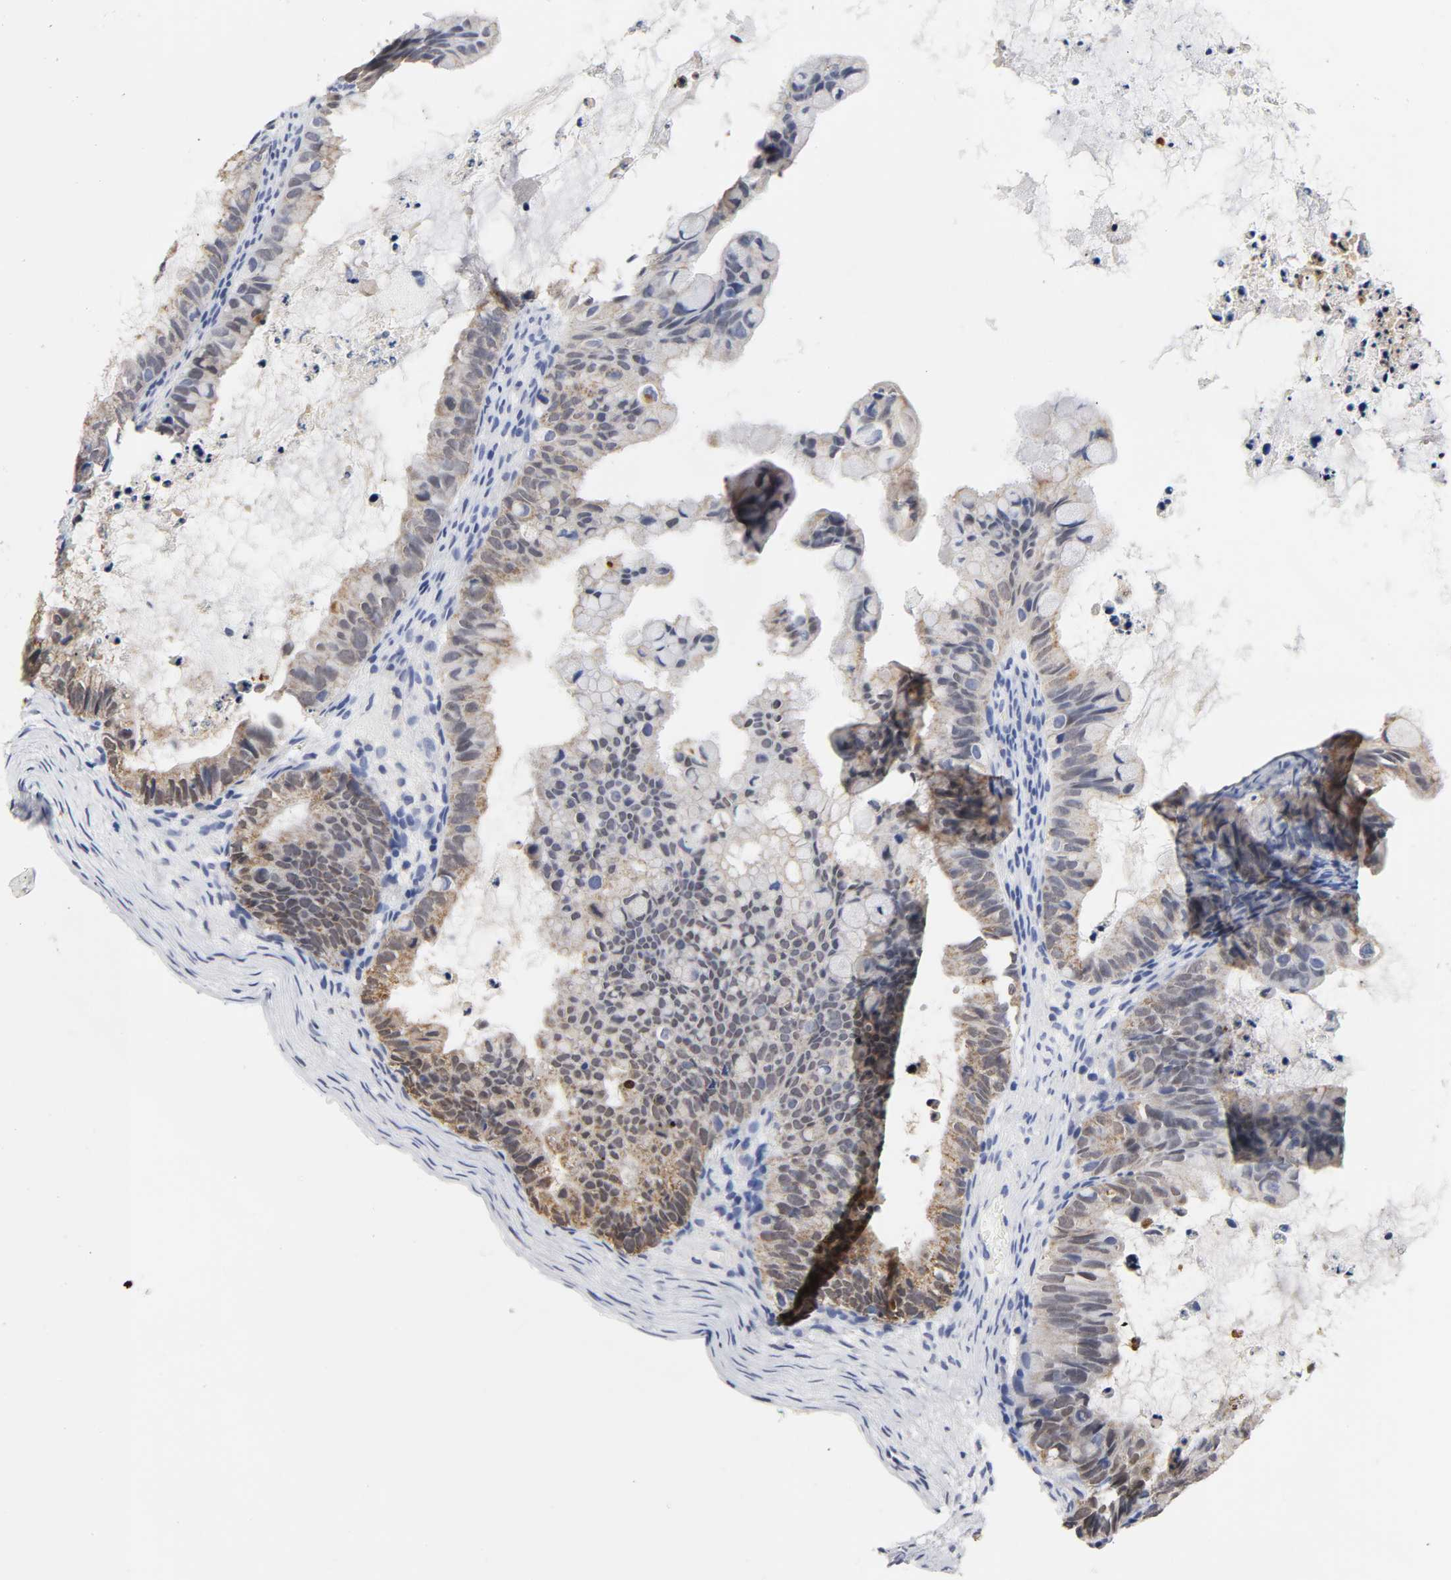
{"staining": {"intensity": "moderate", "quantity": ">75%", "location": "cytoplasmic/membranous"}, "tissue": "ovarian cancer", "cell_type": "Tumor cells", "image_type": "cancer", "snomed": [{"axis": "morphology", "description": "Cystadenocarcinoma, mucinous, NOS"}, {"axis": "topography", "description": "Ovary"}], "caption": "Immunohistochemical staining of human ovarian cancer (mucinous cystadenocarcinoma) shows moderate cytoplasmic/membranous protein positivity in approximately >75% of tumor cells.", "gene": "GRHL2", "patient": {"sex": "female", "age": 36}}